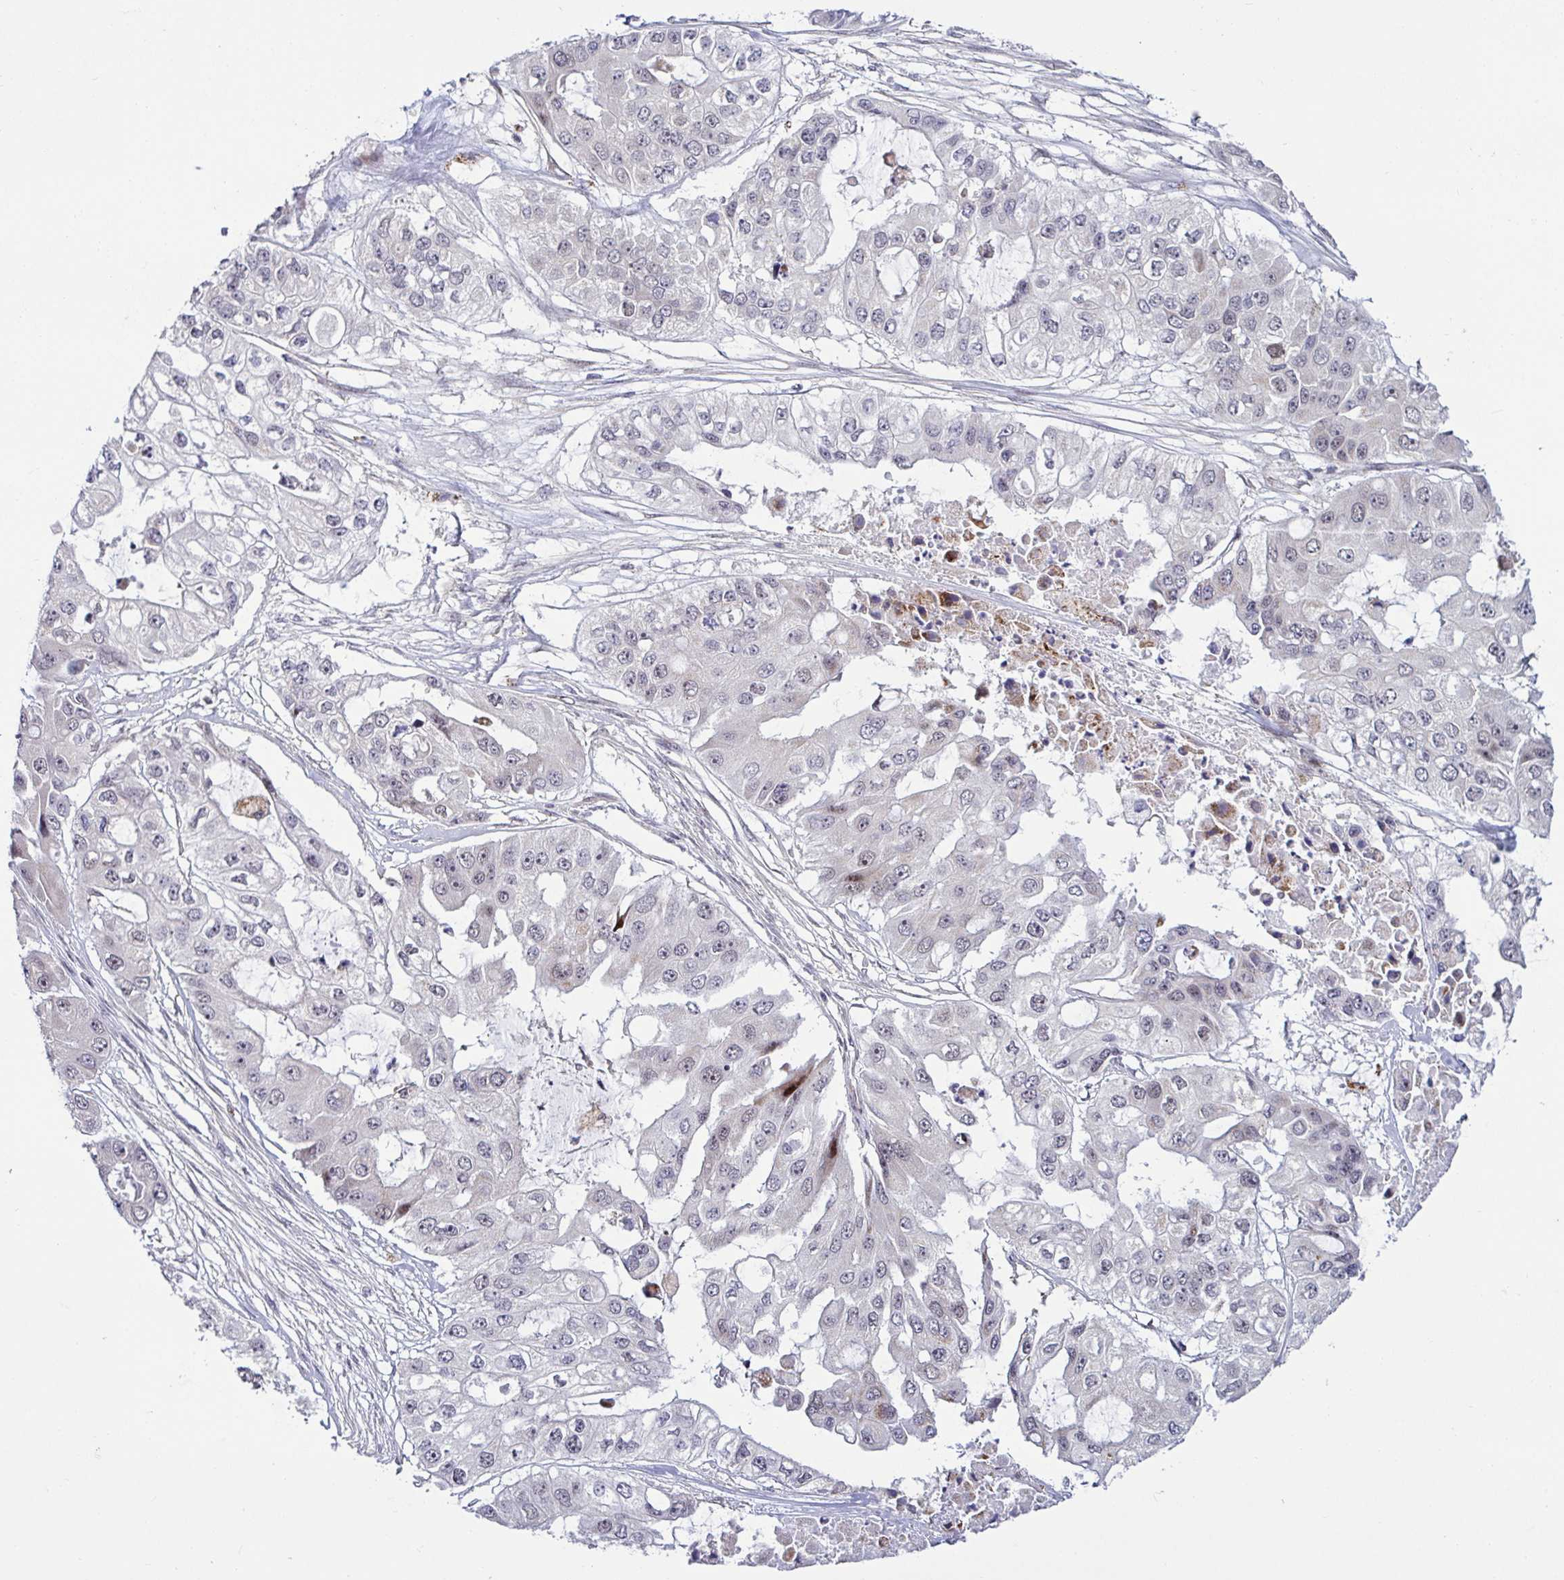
{"staining": {"intensity": "weak", "quantity": "<25%", "location": "nuclear"}, "tissue": "ovarian cancer", "cell_type": "Tumor cells", "image_type": "cancer", "snomed": [{"axis": "morphology", "description": "Cystadenocarcinoma, serous, NOS"}, {"axis": "topography", "description": "Ovary"}], "caption": "Immunohistochemistry (IHC) photomicrograph of neoplastic tissue: human ovarian serous cystadenocarcinoma stained with DAB shows no significant protein positivity in tumor cells.", "gene": "DZIP1", "patient": {"sex": "female", "age": 56}}